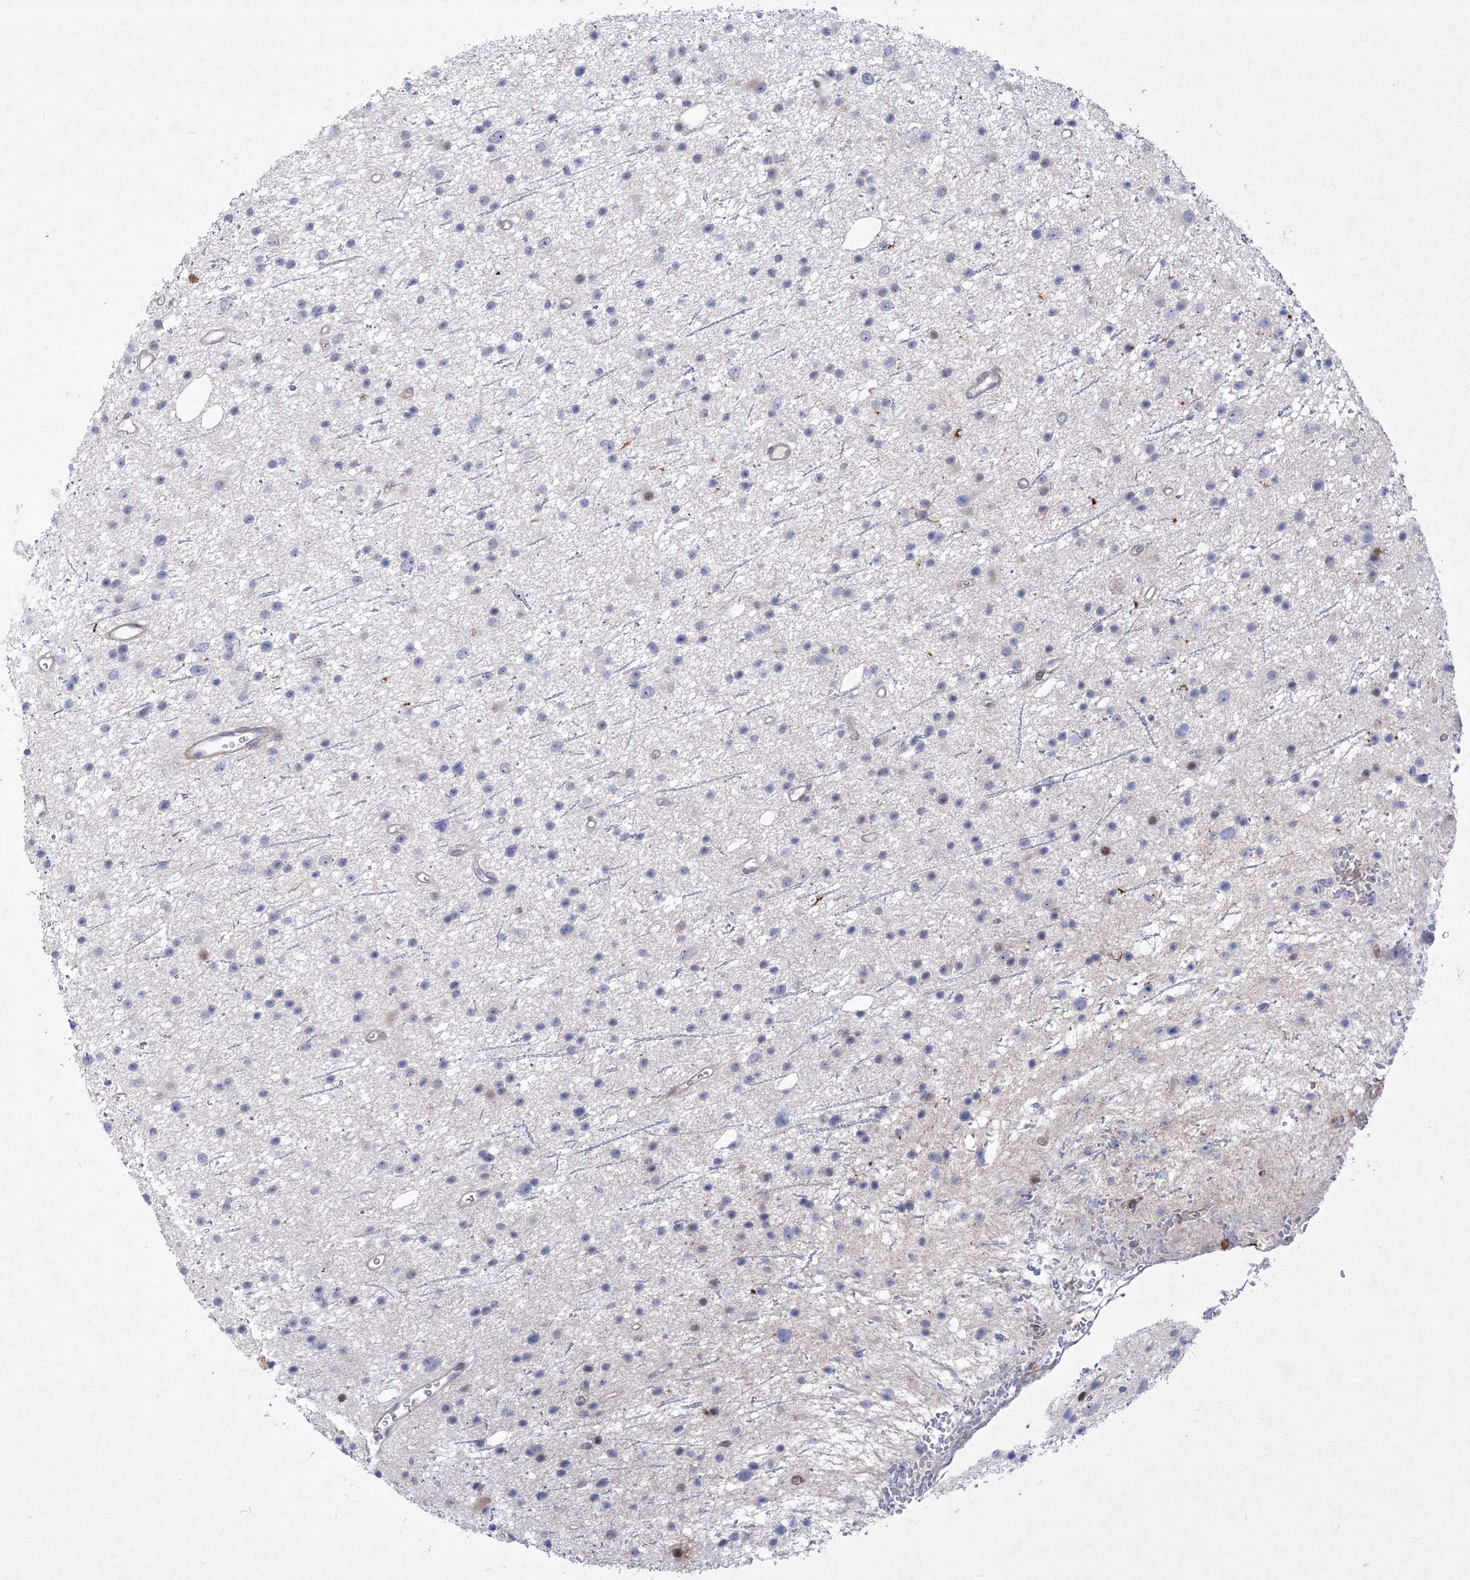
{"staining": {"intensity": "negative", "quantity": "none", "location": "none"}, "tissue": "glioma", "cell_type": "Tumor cells", "image_type": "cancer", "snomed": [{"axis": "morphology", "description": "Glioma, malignant, Low grade"}, {"axis": "topography", "description": "Cerebral cortex"}], "caption": "This is an IHC micrograph of human low-grade glioma (malignant). There is no expression in tumor cells.", "gene": "RNPEPL1", "patient": {"sex": "female", "age": 39}}